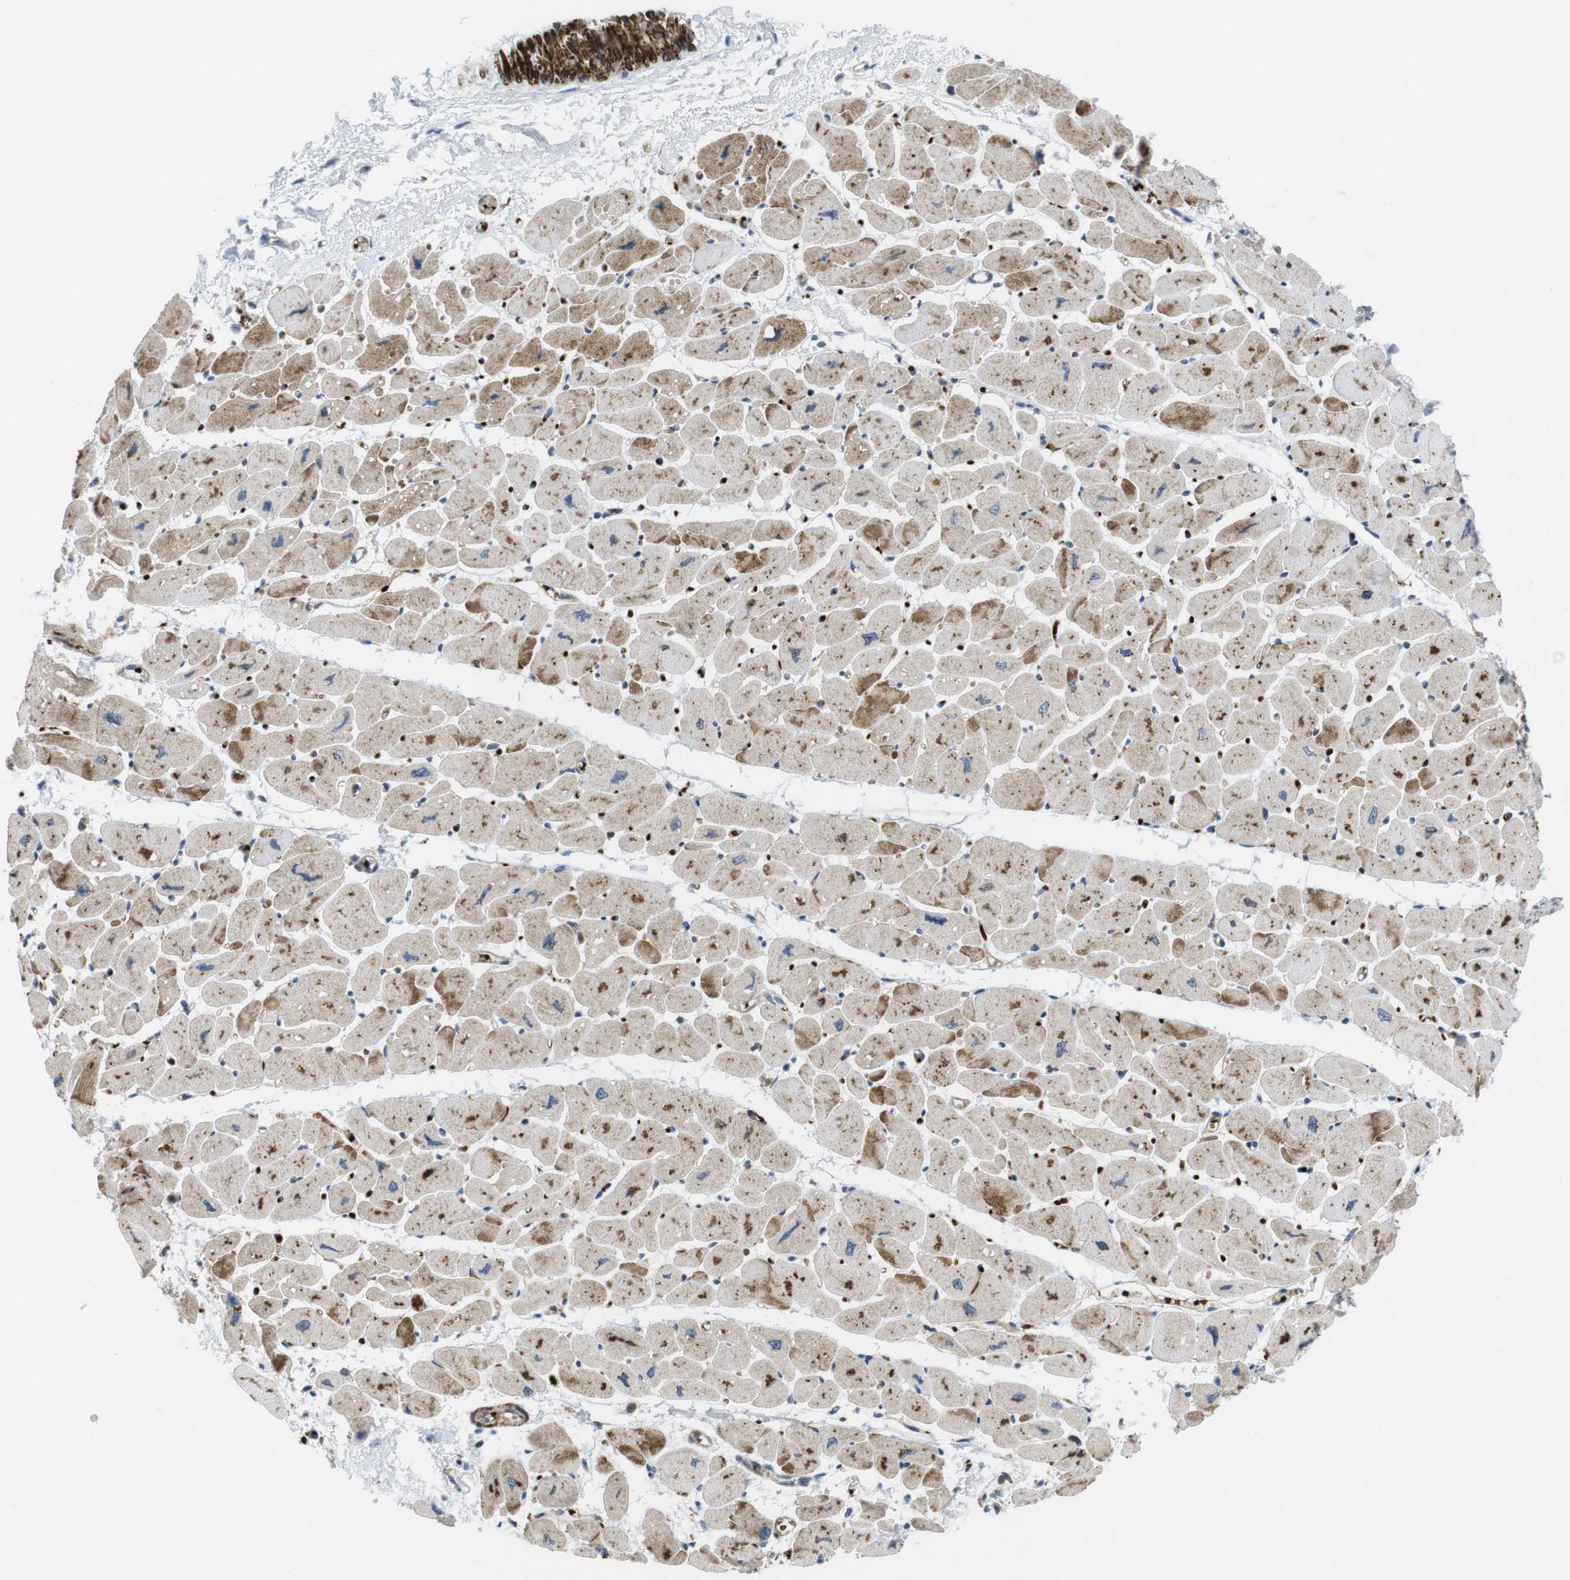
{"staining": {"intensity": "moderate", "quantity": ">75%", "location": "cytoplasmic/membranous"}, "tissue": "heart muscle", "cell_type": "Cardiomyocytes", "image_type": "normal", "snomed": [{"axis": "morphology", "description": "Normal tissue, NOS"}, {"axis": "topography", "description": "Heart"}], "caption": "The immunohistochemical stain labels moderate cytoplasmic/membranous staining in cardiomyocytes of normal heart muscle. (brown staining indicates protein expression, while blue staining denotes nuclei).", "gene": "CUL7", "patient": {"sex": "female", "age": 54}}